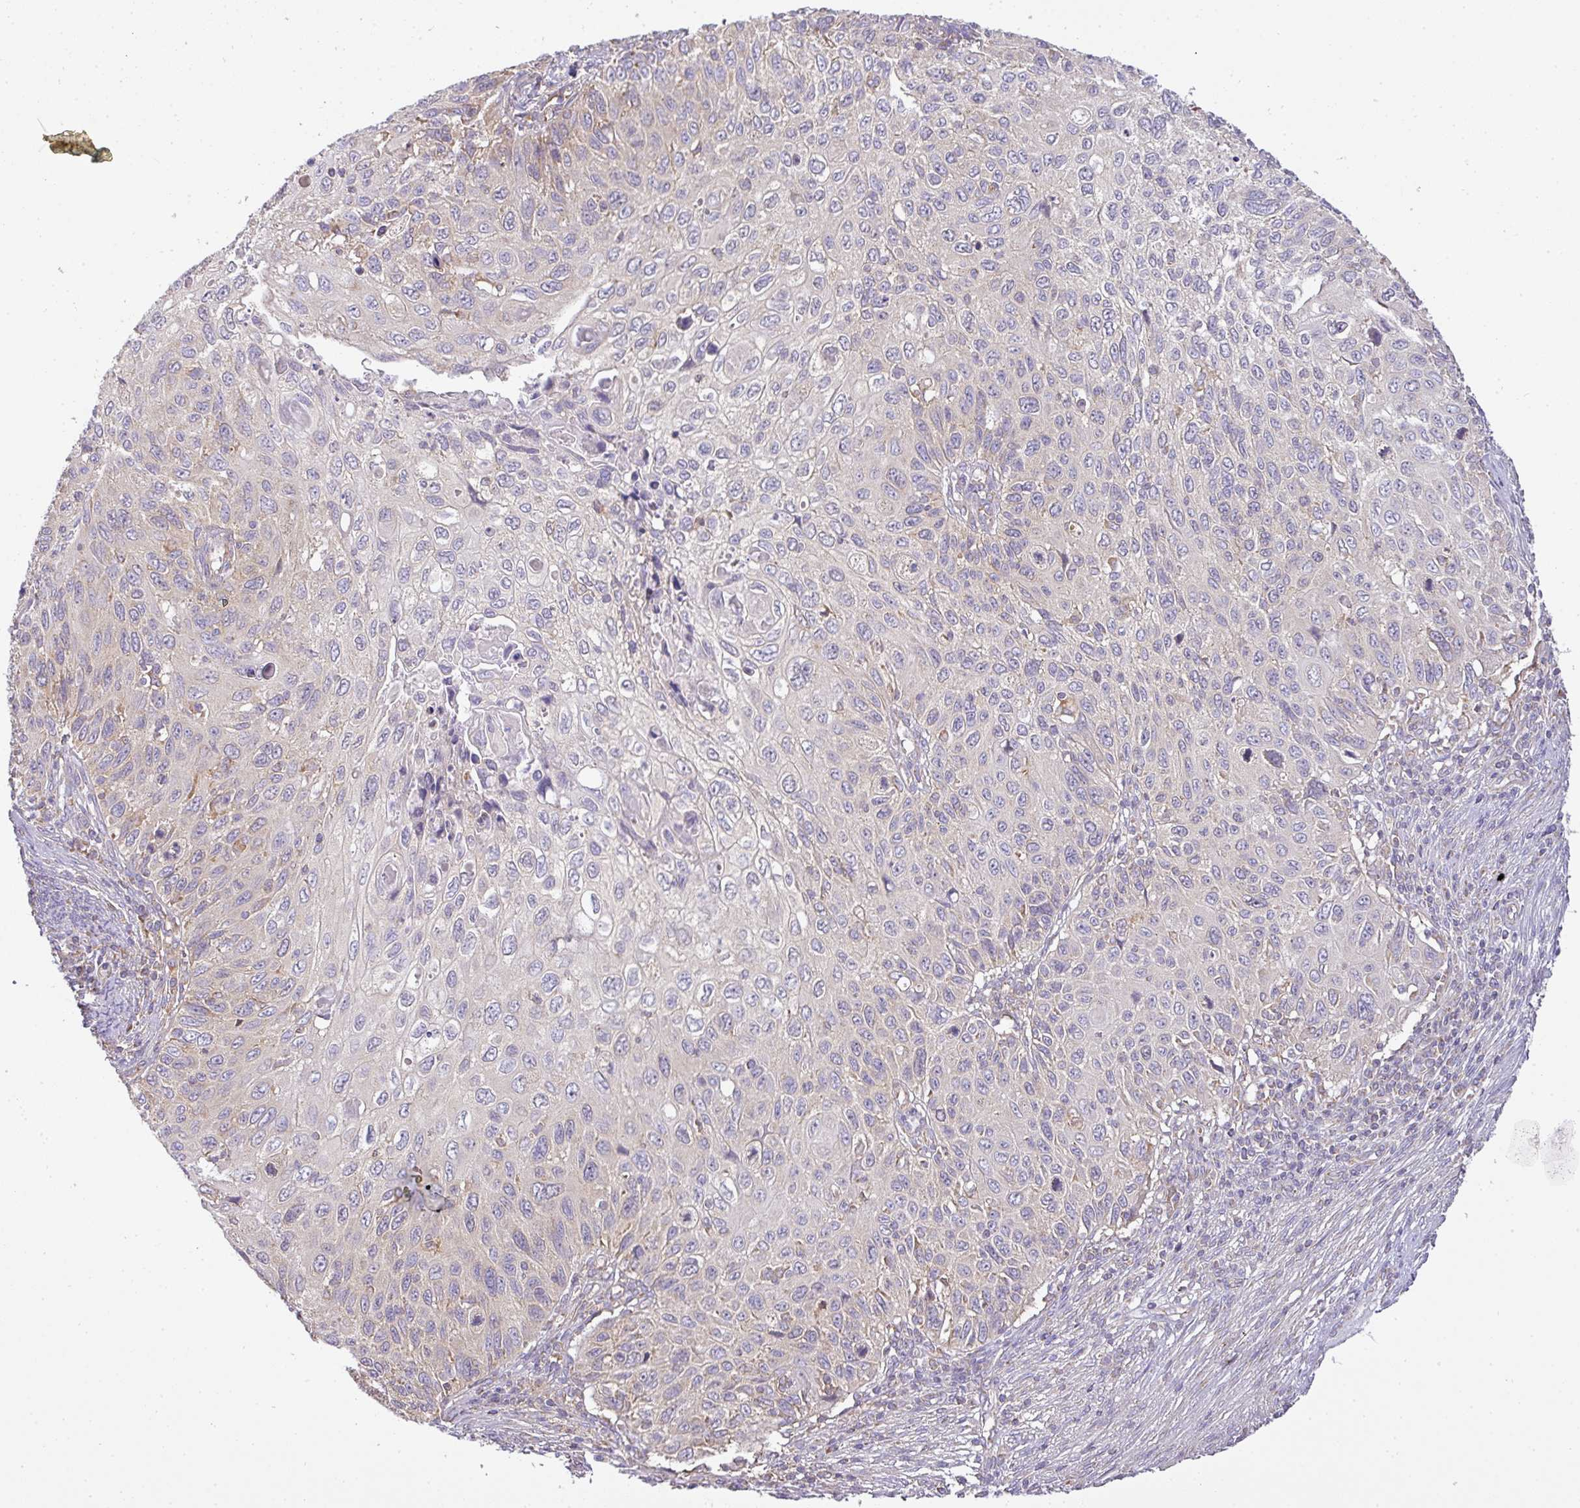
{"staining": {"intensity": "negative", "quantity": "none", "location": "none"}, "tissue": "cervical cancer", "cell_type": "Tumor cells", "image_type": "cancer", "snomed": [{"axis": "morphology", "description": "Squamous cell carcinoma, NOS"}, {"axis": "topography", "description": "Cervix"}], "caption": "IHC histopathology image of neoplastic tissue: human cervical cancer (squamous cell carcinoma) stained with DAB (3,3'-diaminobenzidine) exhibits no significant protein staining in tumor cells. Brightfield microscopy of IHC stained with DAB (brown) and hematoxylin (blue), captured at high magnification.", "gene": "ZNF211", "patient": {"sex": "female", "age": 70}}